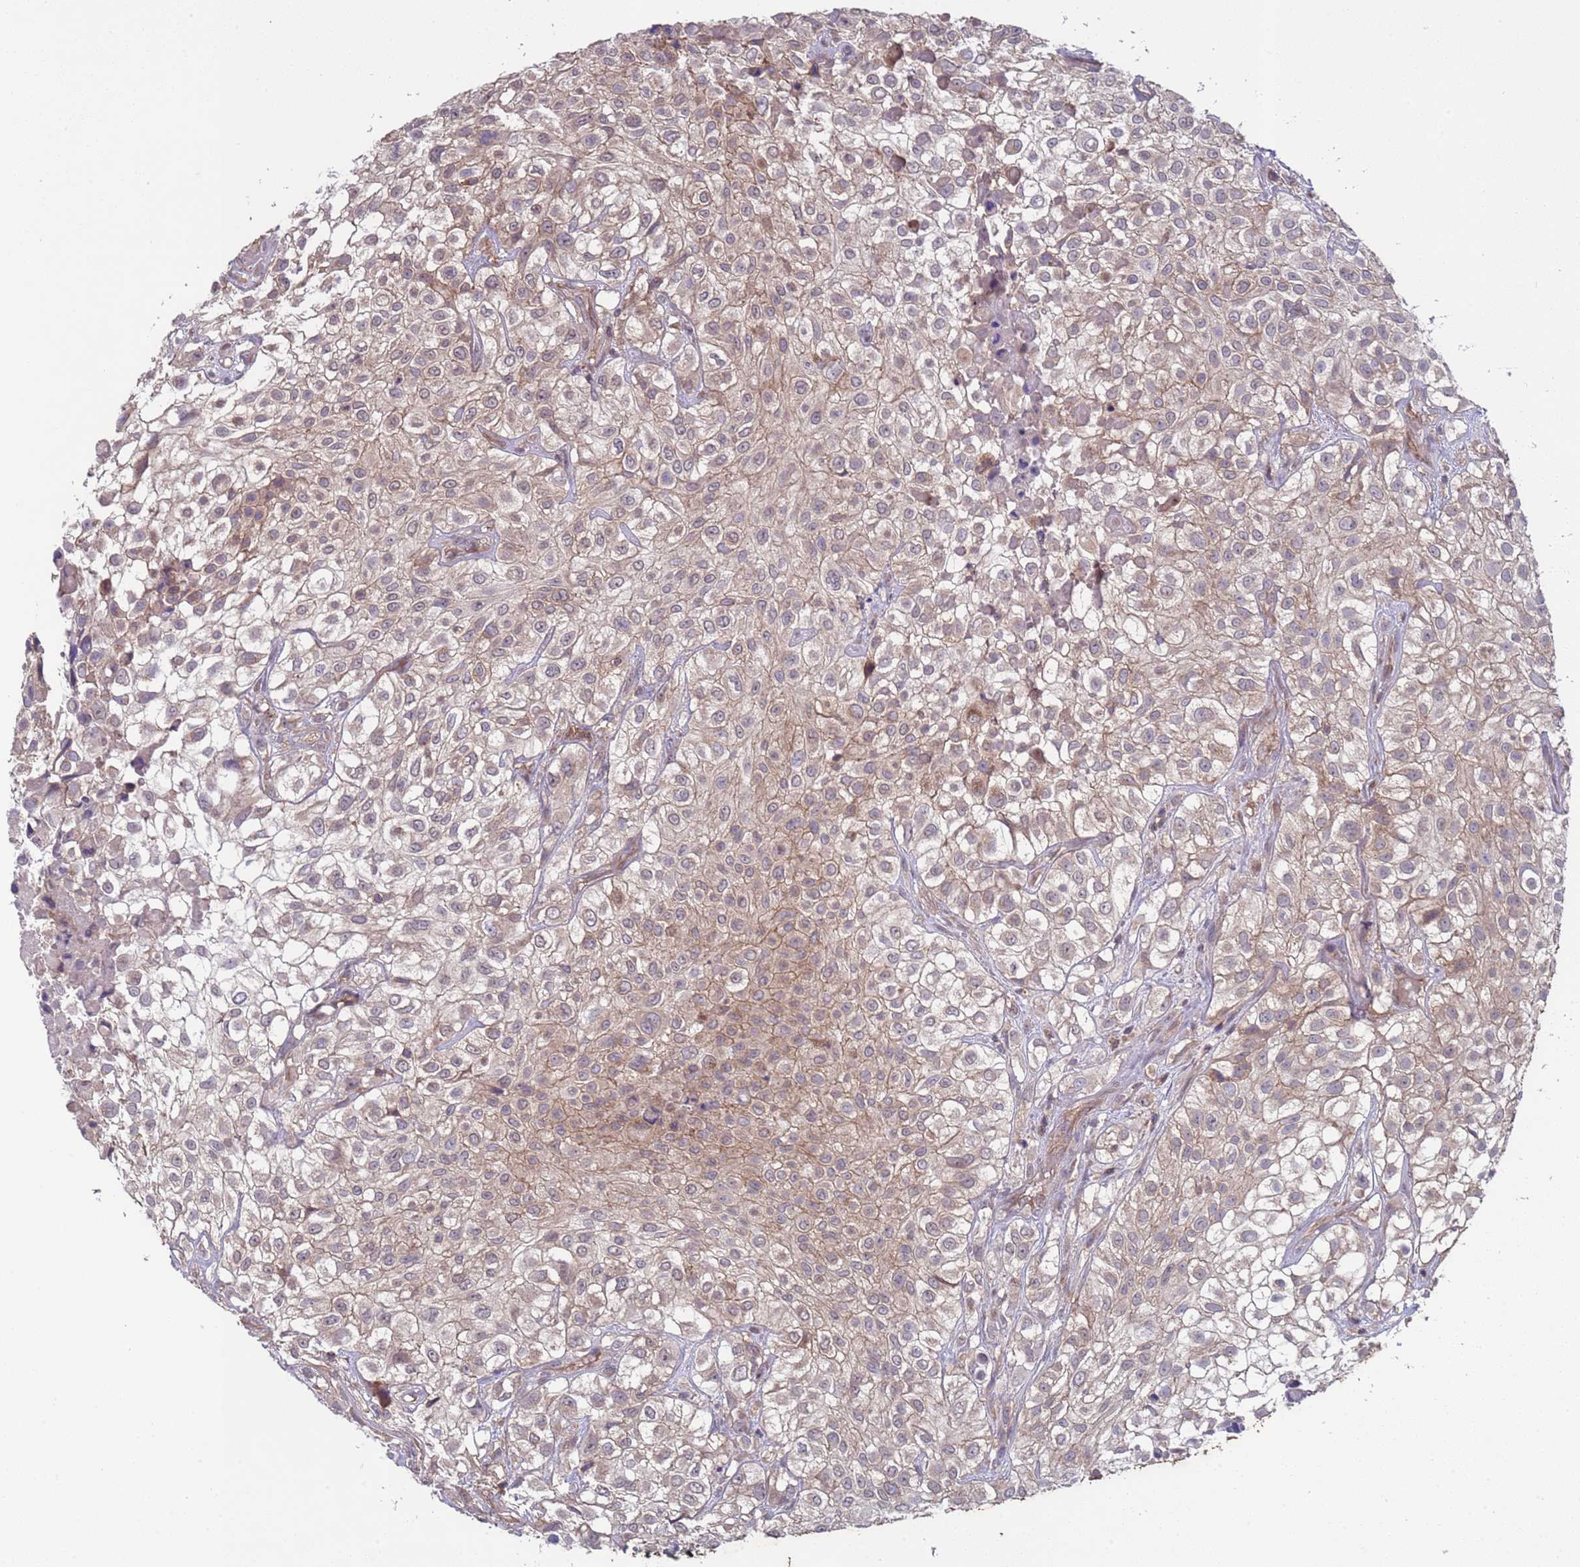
{"staining": {"intensity": "weak", "quantity": "25%-75%", "location": "cytoplasmic/membranous"}, "tissue": "urothelial cancer", "cell_type": "Tumor cells", "image_type": "cancer", "snomed": [{"axis": "morphology", "description": "Urothelial carcinoma, High grade"}, {"axis": "topography", "description": "Urinary bladder"}], "caption": "IHC (DAB (3,3'-diaminobenzidine)) staining of high-grade urothelial carcinoma shows weak cytoplasmic/membranous protein positivity in approximately 25%-75% of tumor cells.", "gene": "ACAD8", "patient": {"sex": "male", "age": 56}}